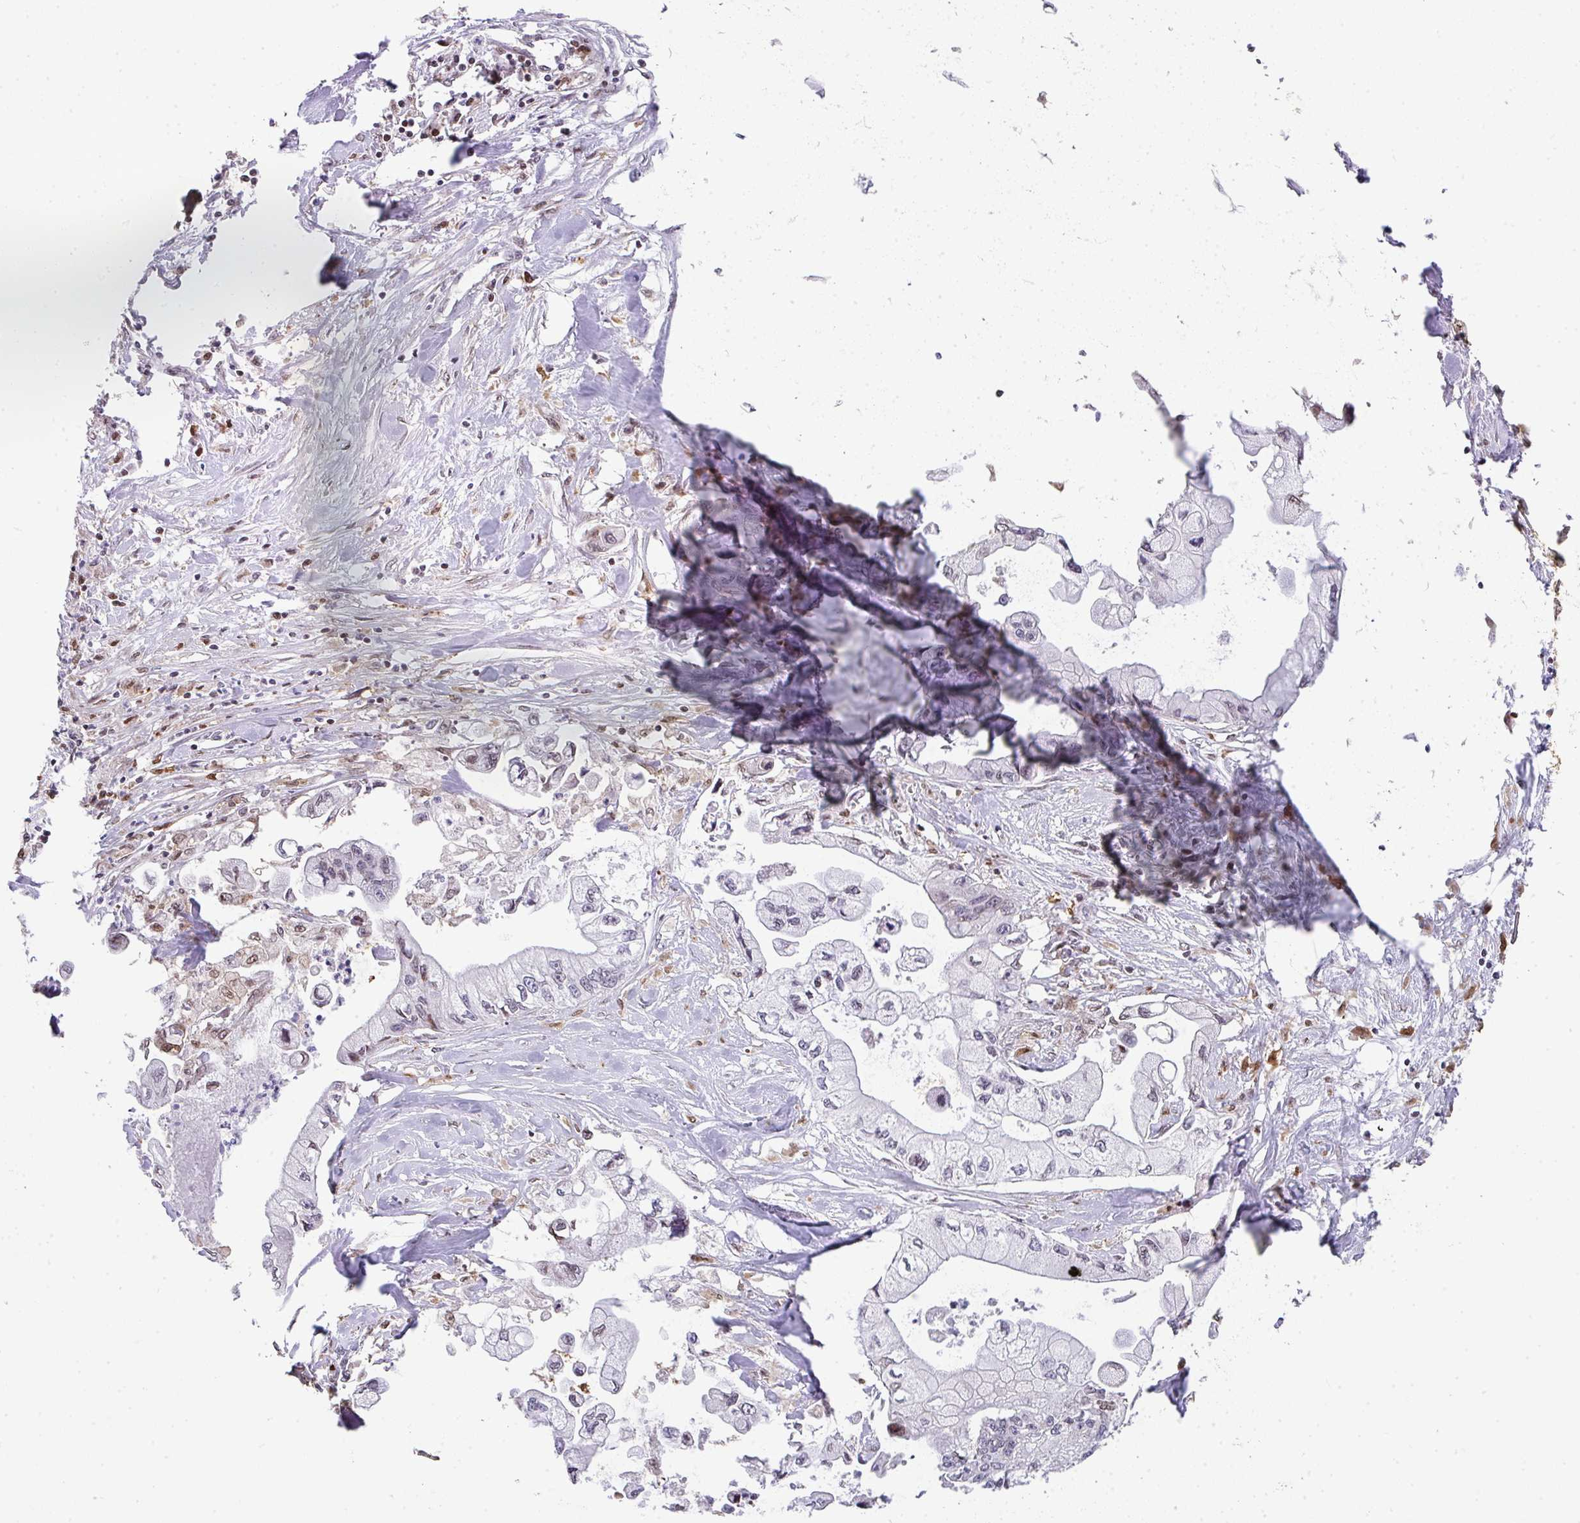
{"staining": {"intensity": "weak", "quantity": "<25%", "location": "nuclear"}, "tissue": "pancreatic cancer", "cell_type": "Tumor cells", "image_type": "cancer", "snomed": [{"axis": "morphology", "description": "Adenocarcinoma, NOS"}, {"axis": "topography", "description": "Pancreas"}], "caption": "Immunohistochemical staining of human pancreatic cancer demonstrates no significant positivity in tumor cells.", "gene": "PLK1", "patient": {"sex": "male", "age": 61}}